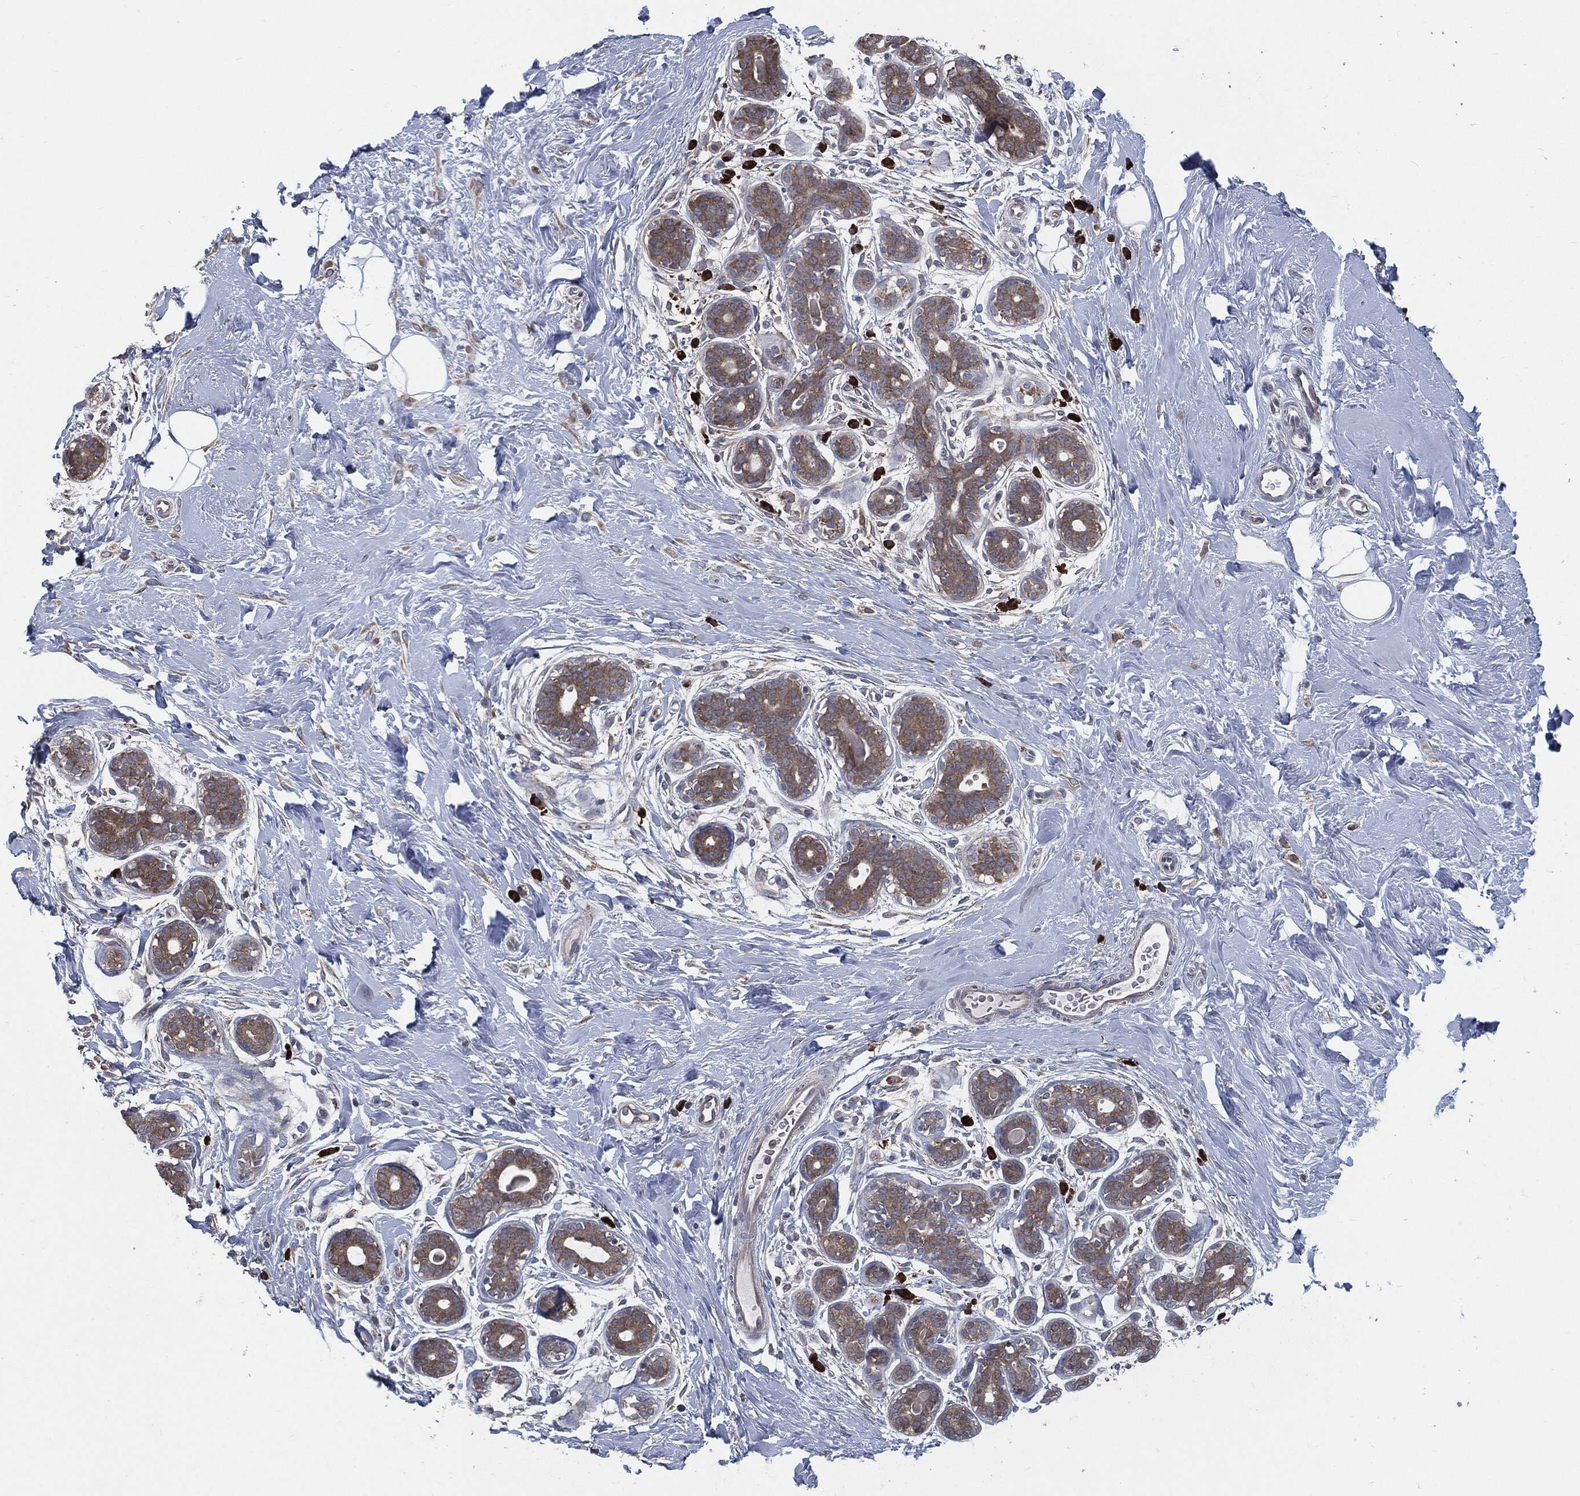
{"staining": {"intensity": "weak", "quantity": "<25%", "location": "cytoplasmic/membranous"}, "tissue": "breast", "cell_type": "Adipocytes", "image_type": "normal", "snomed": [{"axis": "morphology", "description": "Normal tissue, NOS"}, {"axis": "topography", "description": "Breast"}], "caption": "A histopathology image of breast stained for a protein exhibits no brown staining in adipocytes.", "gene": "PRDX4", "patient": {"sex": "female", "age": 43}}